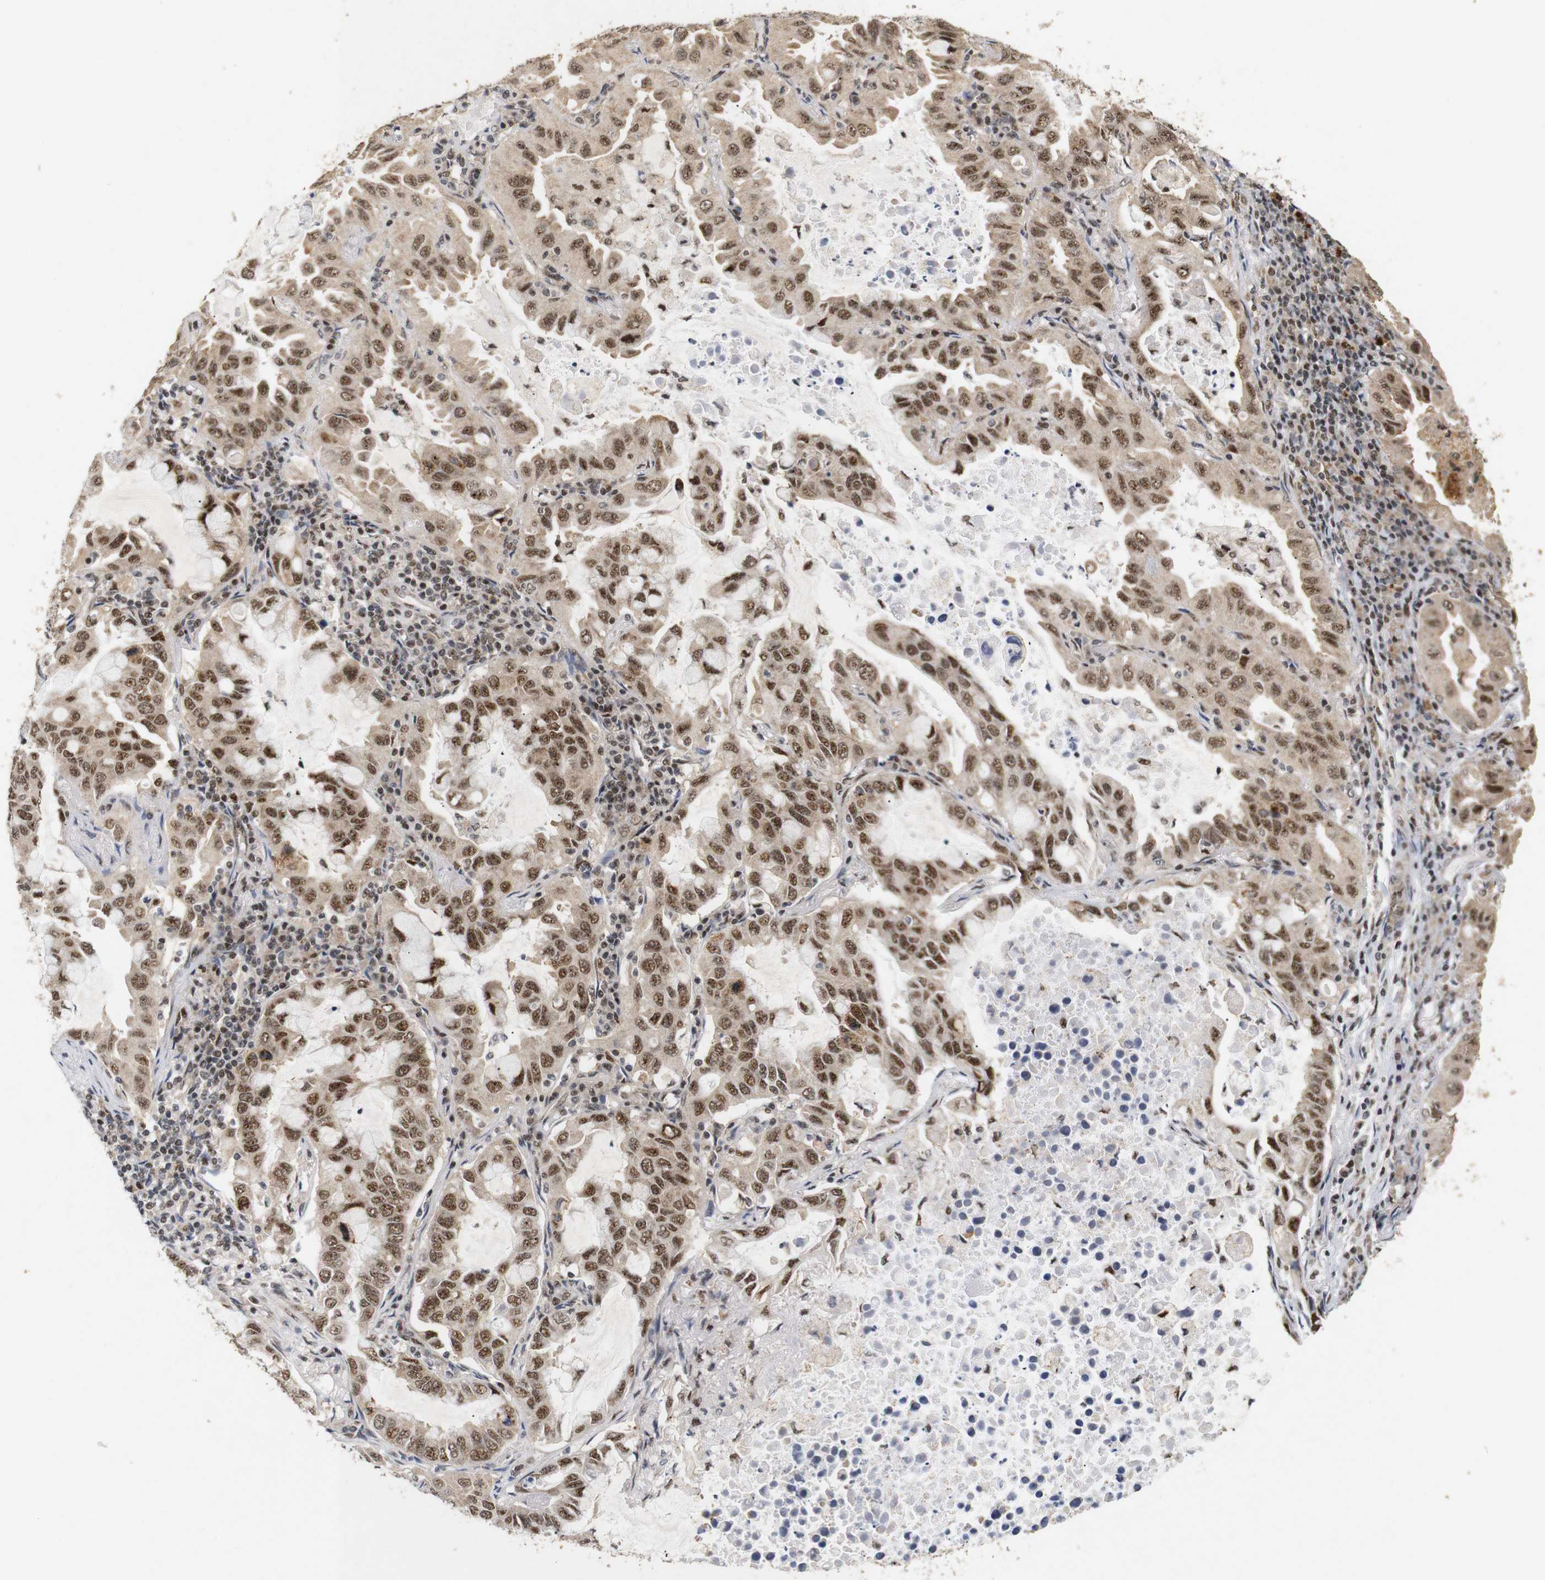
{"staining": {"intensity": "moderate", "quantity": ">75%", "location": "cytoplasmic/membranous,nuclear"}, "tissue": "lung cancer", "cell_type": "Tumor cells", "image_type": "cancer", "snomed": [{"axis": "morphology", "description": "Adenocarcinoma, NOS"}, {"axis": "topography", "description": "Lung"}], "caption": "Tumor cells reveal medium levels of moderate cytoplasmic/membranous and nuclear staining in about >75% of cells in lung cancer. Immunohistochemistry (ihc) stains the protein of interest in brown and the nuclei are stained blue.", "gene": "PYM1", "patient": {"sex": "male", "age": 64}}